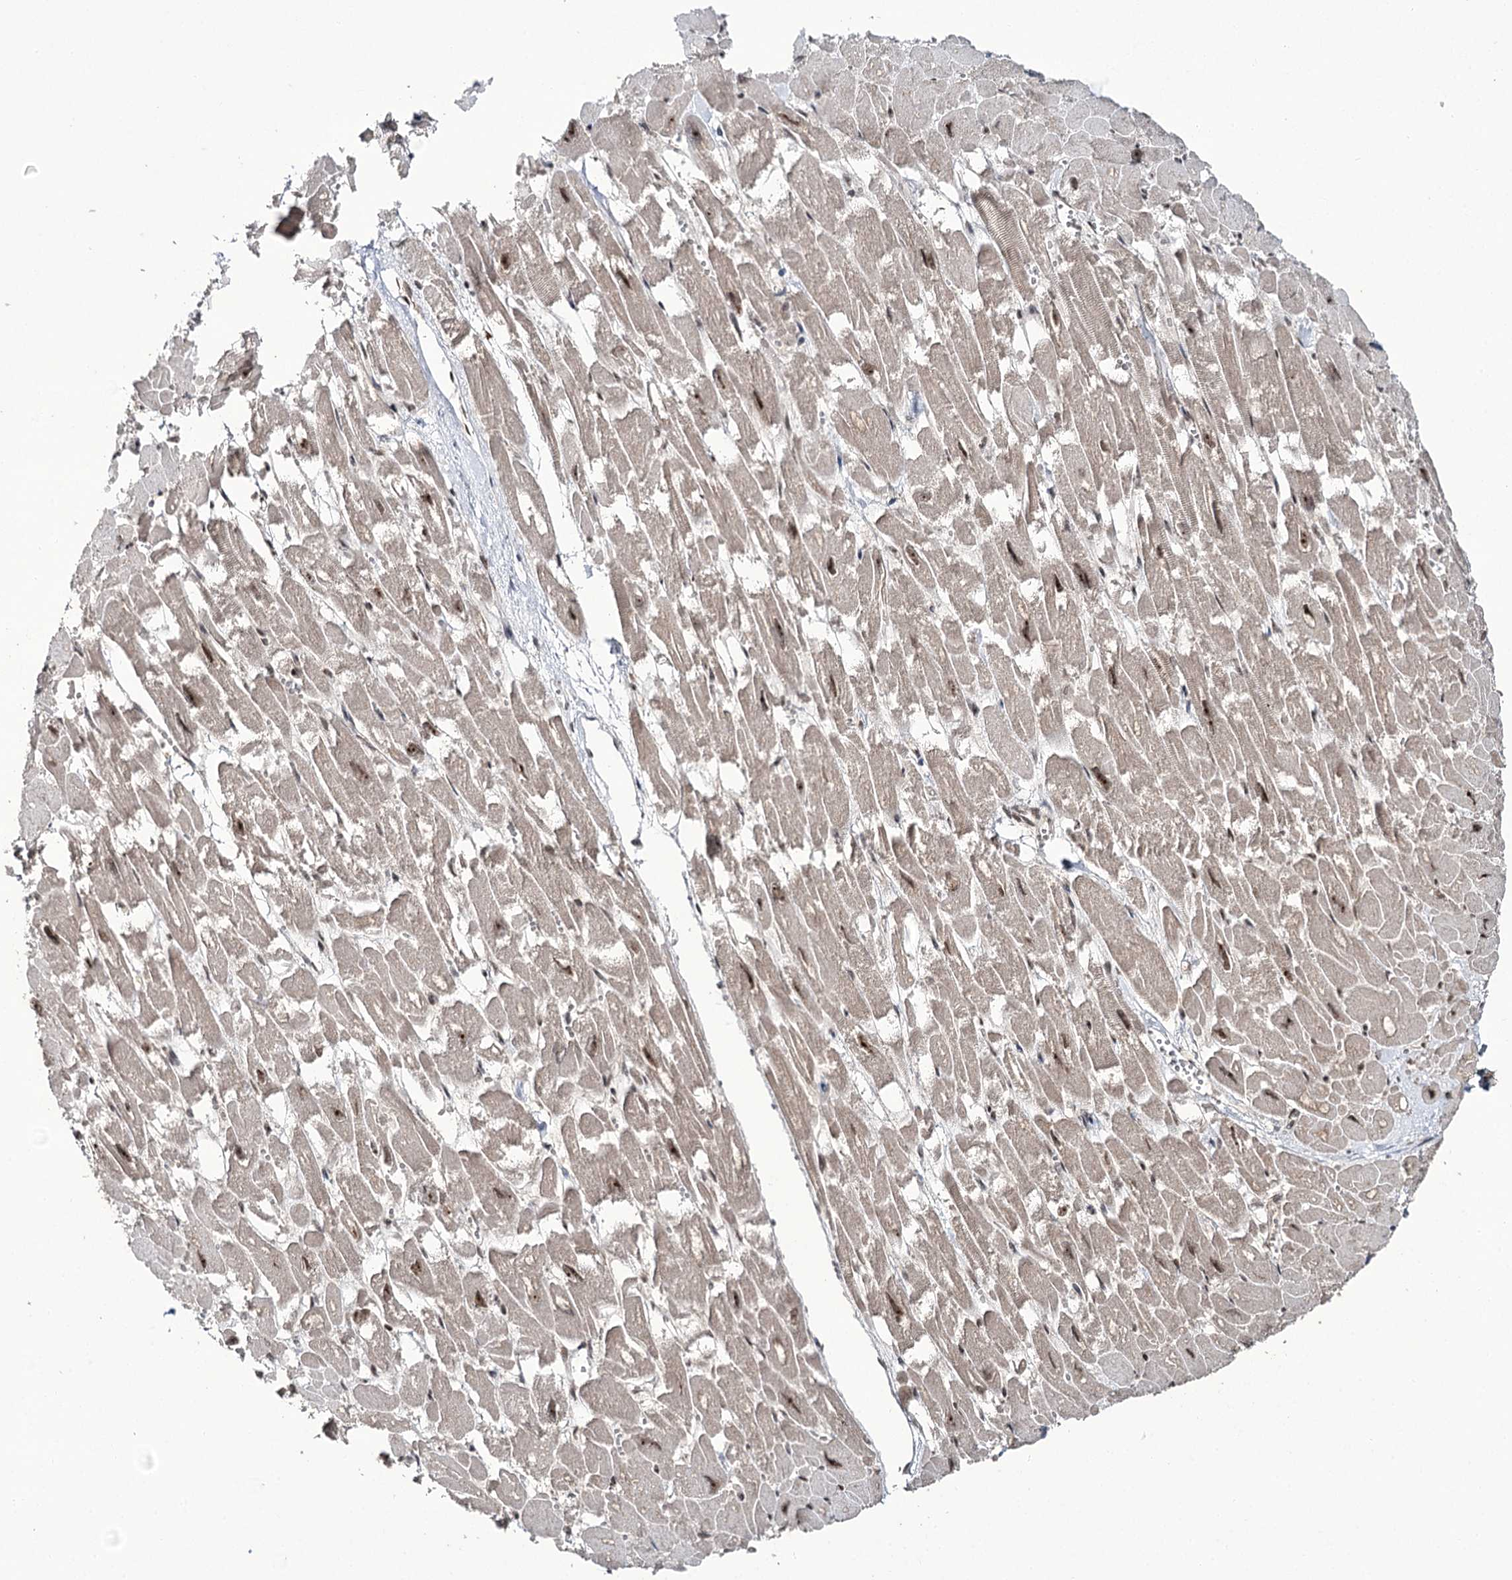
{"staining": {"intensity": "moderate", "quantity": "25%-75%", "location": "cytoplasmic/membranous,nuclear"}, "tissue": "heart muscle", "cell_type": "Cardiomyocytes", "image_type": "normal", "snomed": [{"axis": "morphology", "description": "Normal tissue, NOS"}, {"axis": "topography", "description": "Heart"}], "caption": "High-power microscopy captured an IHC micrograph of normal heart muscle, revealing moderate cytoplasmic/membranous,nuclear positivity in approximately 25%-75% of cardiomyocytes.", "gene": "ERCC3", "patient": {"sex": "male", "age": 54}}